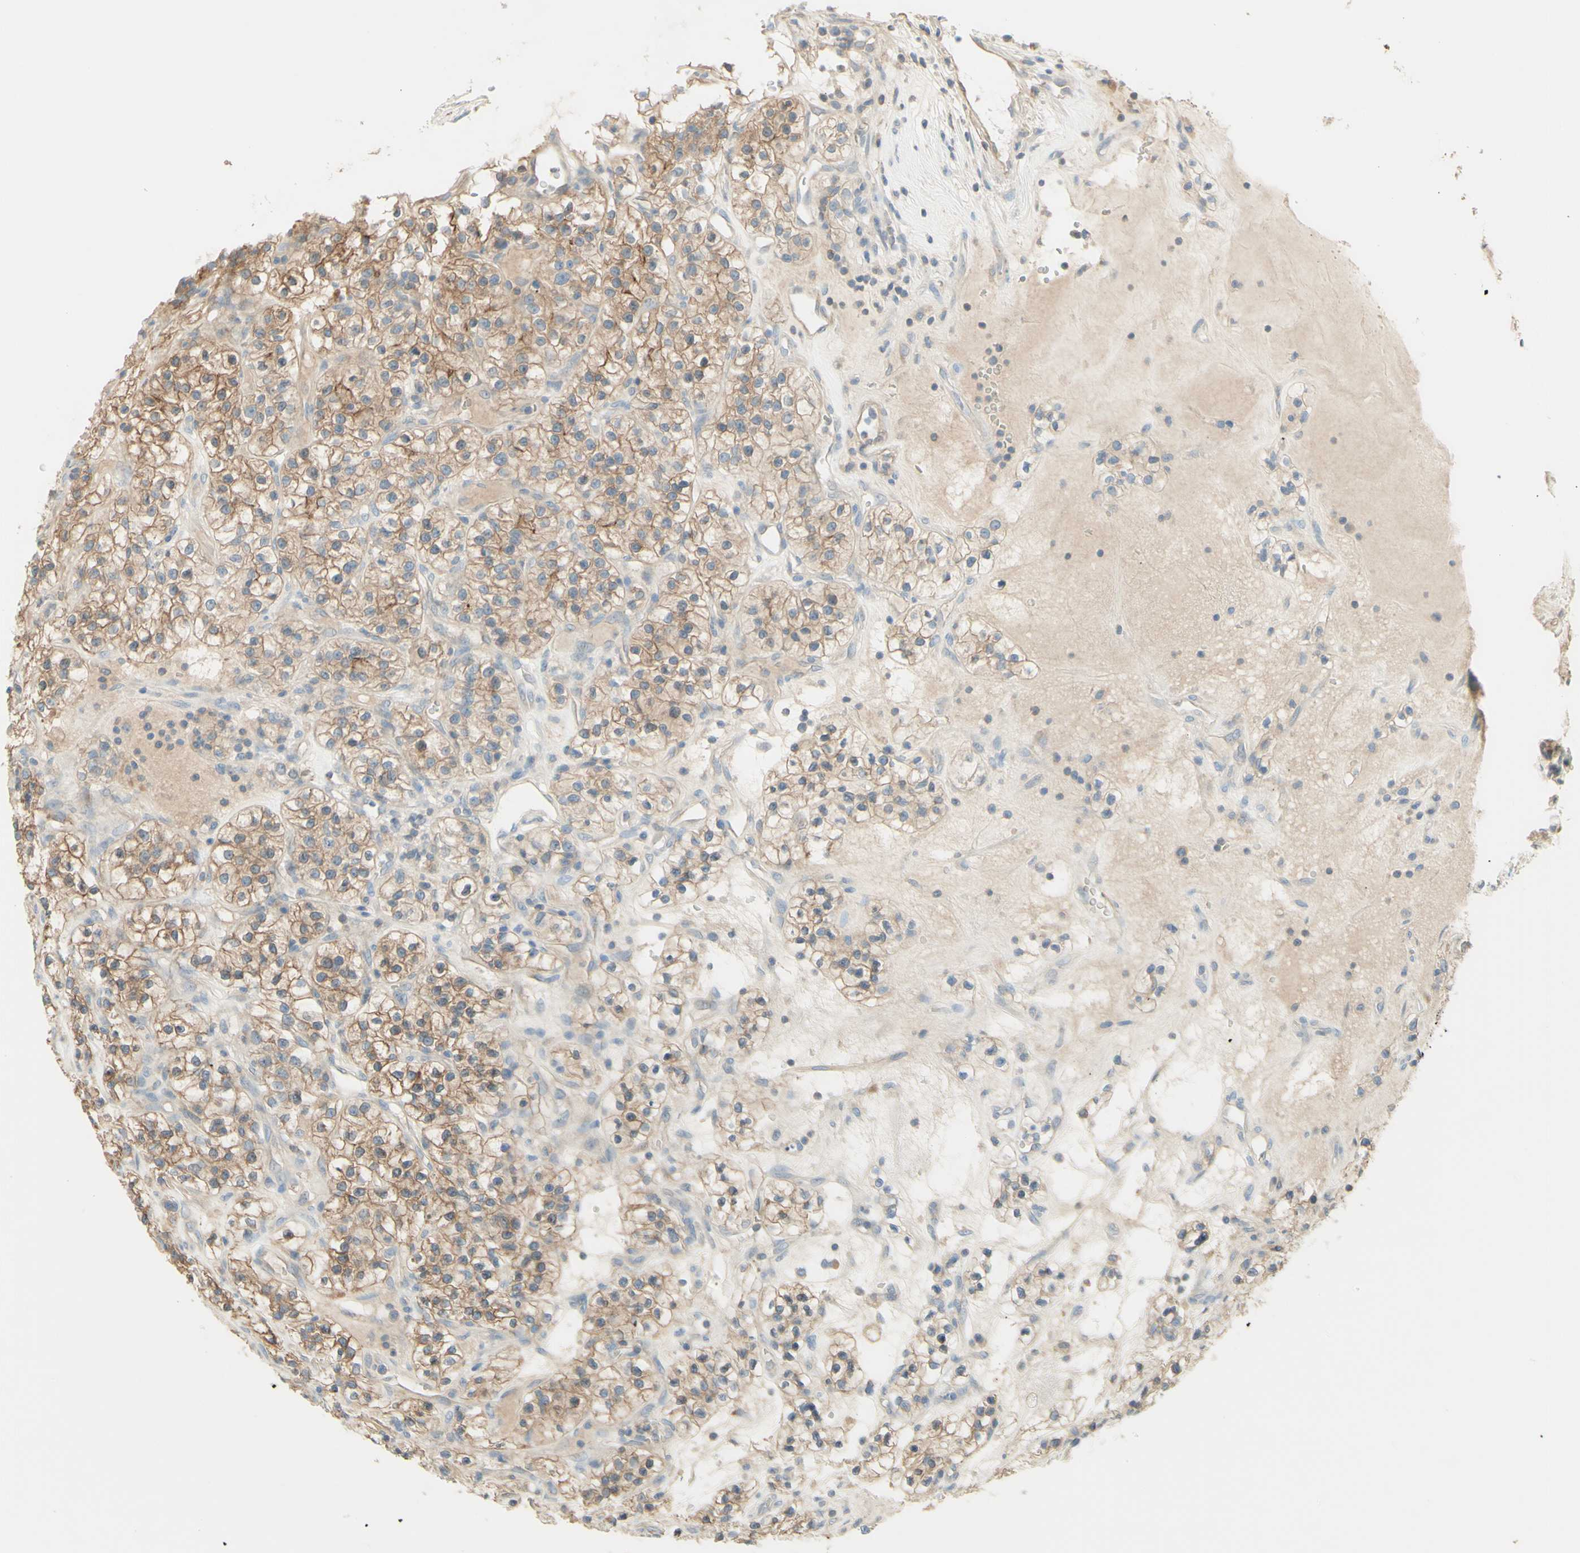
{"staining": {"intensity": "weak", "quantity": ">75%", "location": "cytoplasmic/membranous"}, "tissue": "renal cancer", "cell_type": "Tumor cells", "image_type": "cancer", "snomed": [{"axis": "morphology", "description": "Adenocarcinoma, NOS"}, {"axis": "topography", "description": "Kidney"}], "caption": "Renal cancer stained for a protein (brown) displays weak cytoplasmic/membranous positive positivity in about >75% of tumor cells.", "gene": "MTM1", "patient": {"sex": "female", "age": 57}}